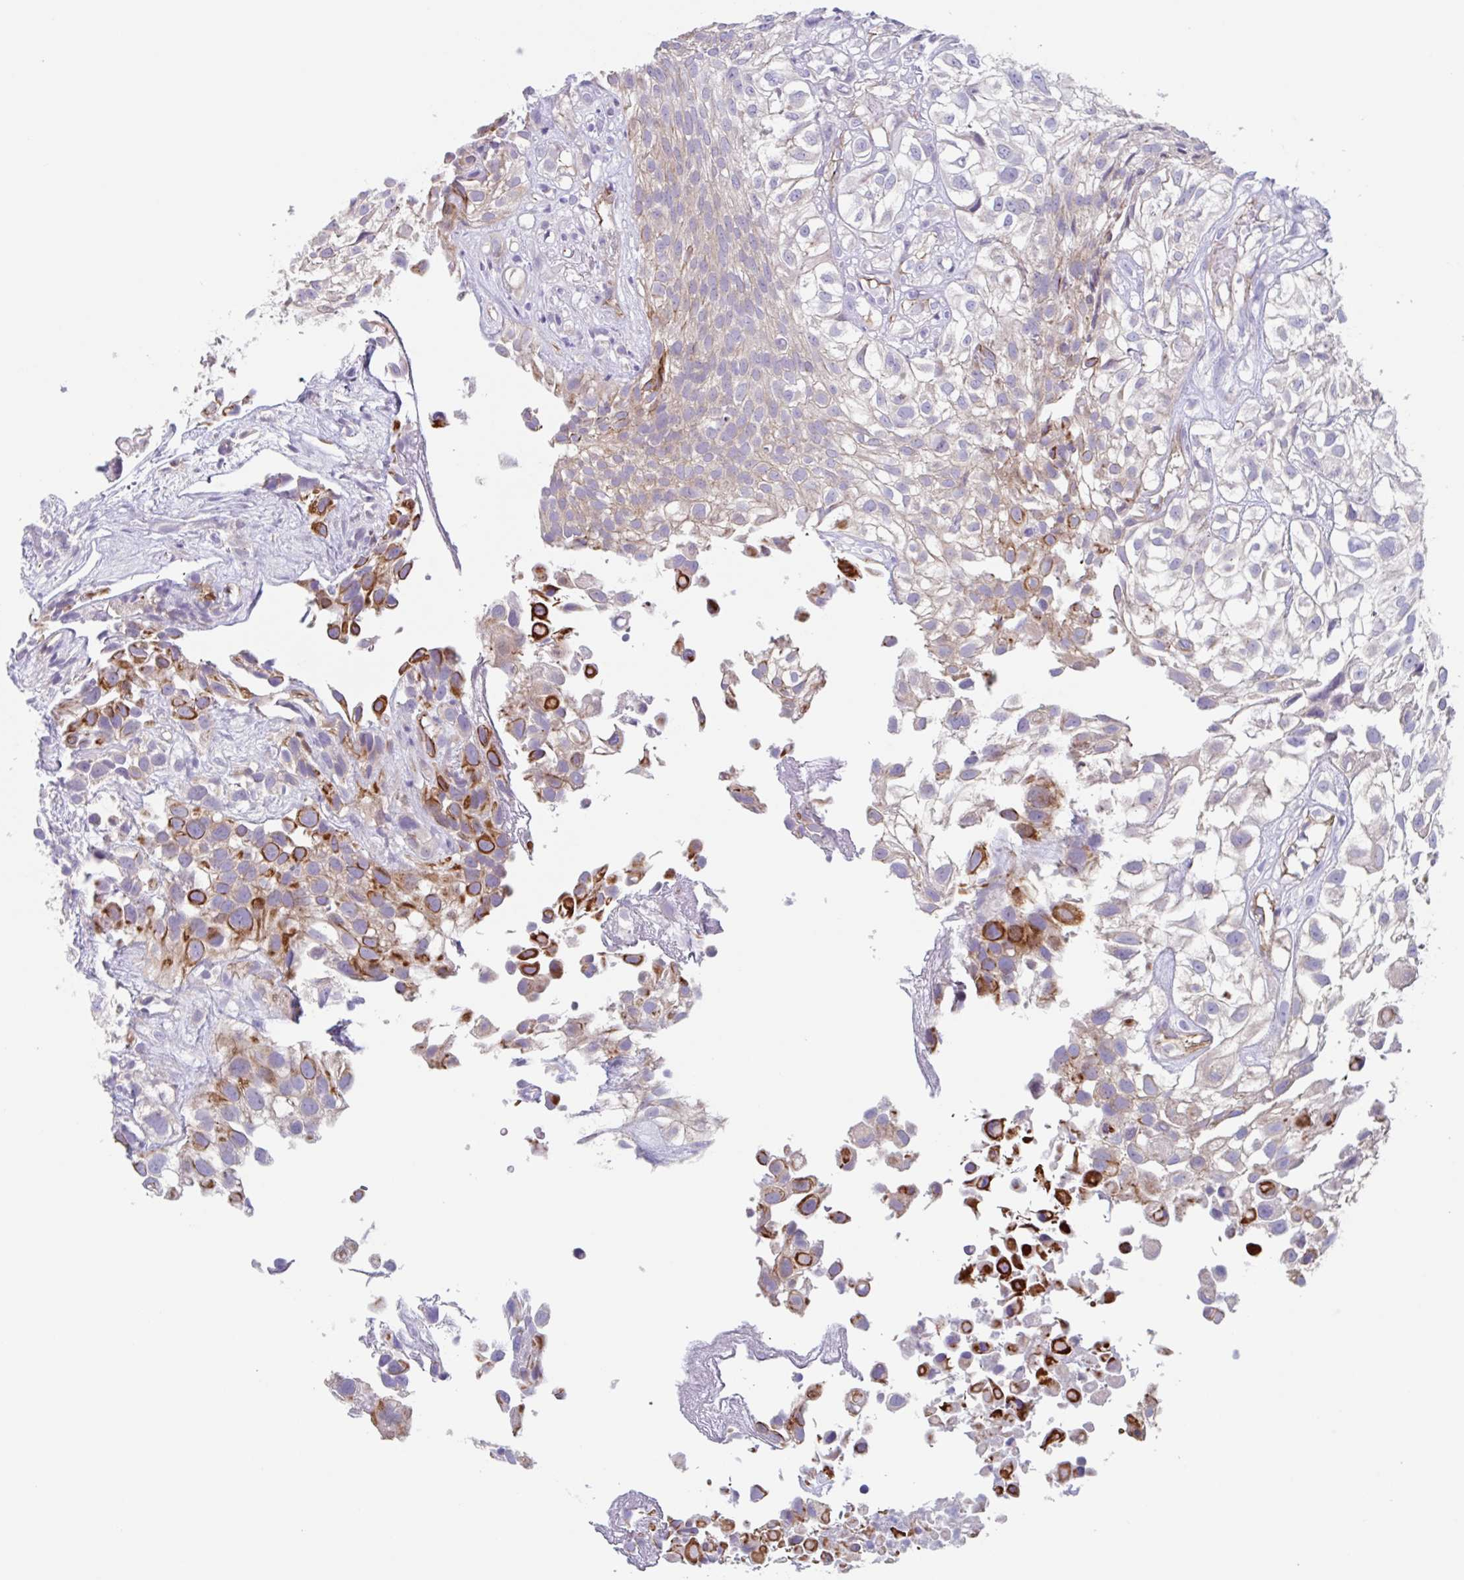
{"staining": {"intensity": "strong", "quantity": "<25%", "location": "cytoplasmic/membranous"}, "tissue": "urothelial cancer", "cell_type": "Tumor cells", "image_type": "cancer", "snomed": [{"axis": "morphology", "description": "Urothelial carcinoma, High grade"}, {"axis": "topography", "description": "Urinary bladder"}], "caption": "This is a histology image of immunohistochemistry (IHC) staining of urothelial cancer, which shows strong positivity in the cytoplasmic/membranous of tumor cells.", "gene": "EHD4", "patient": {"sex": "male", "age": 56}}